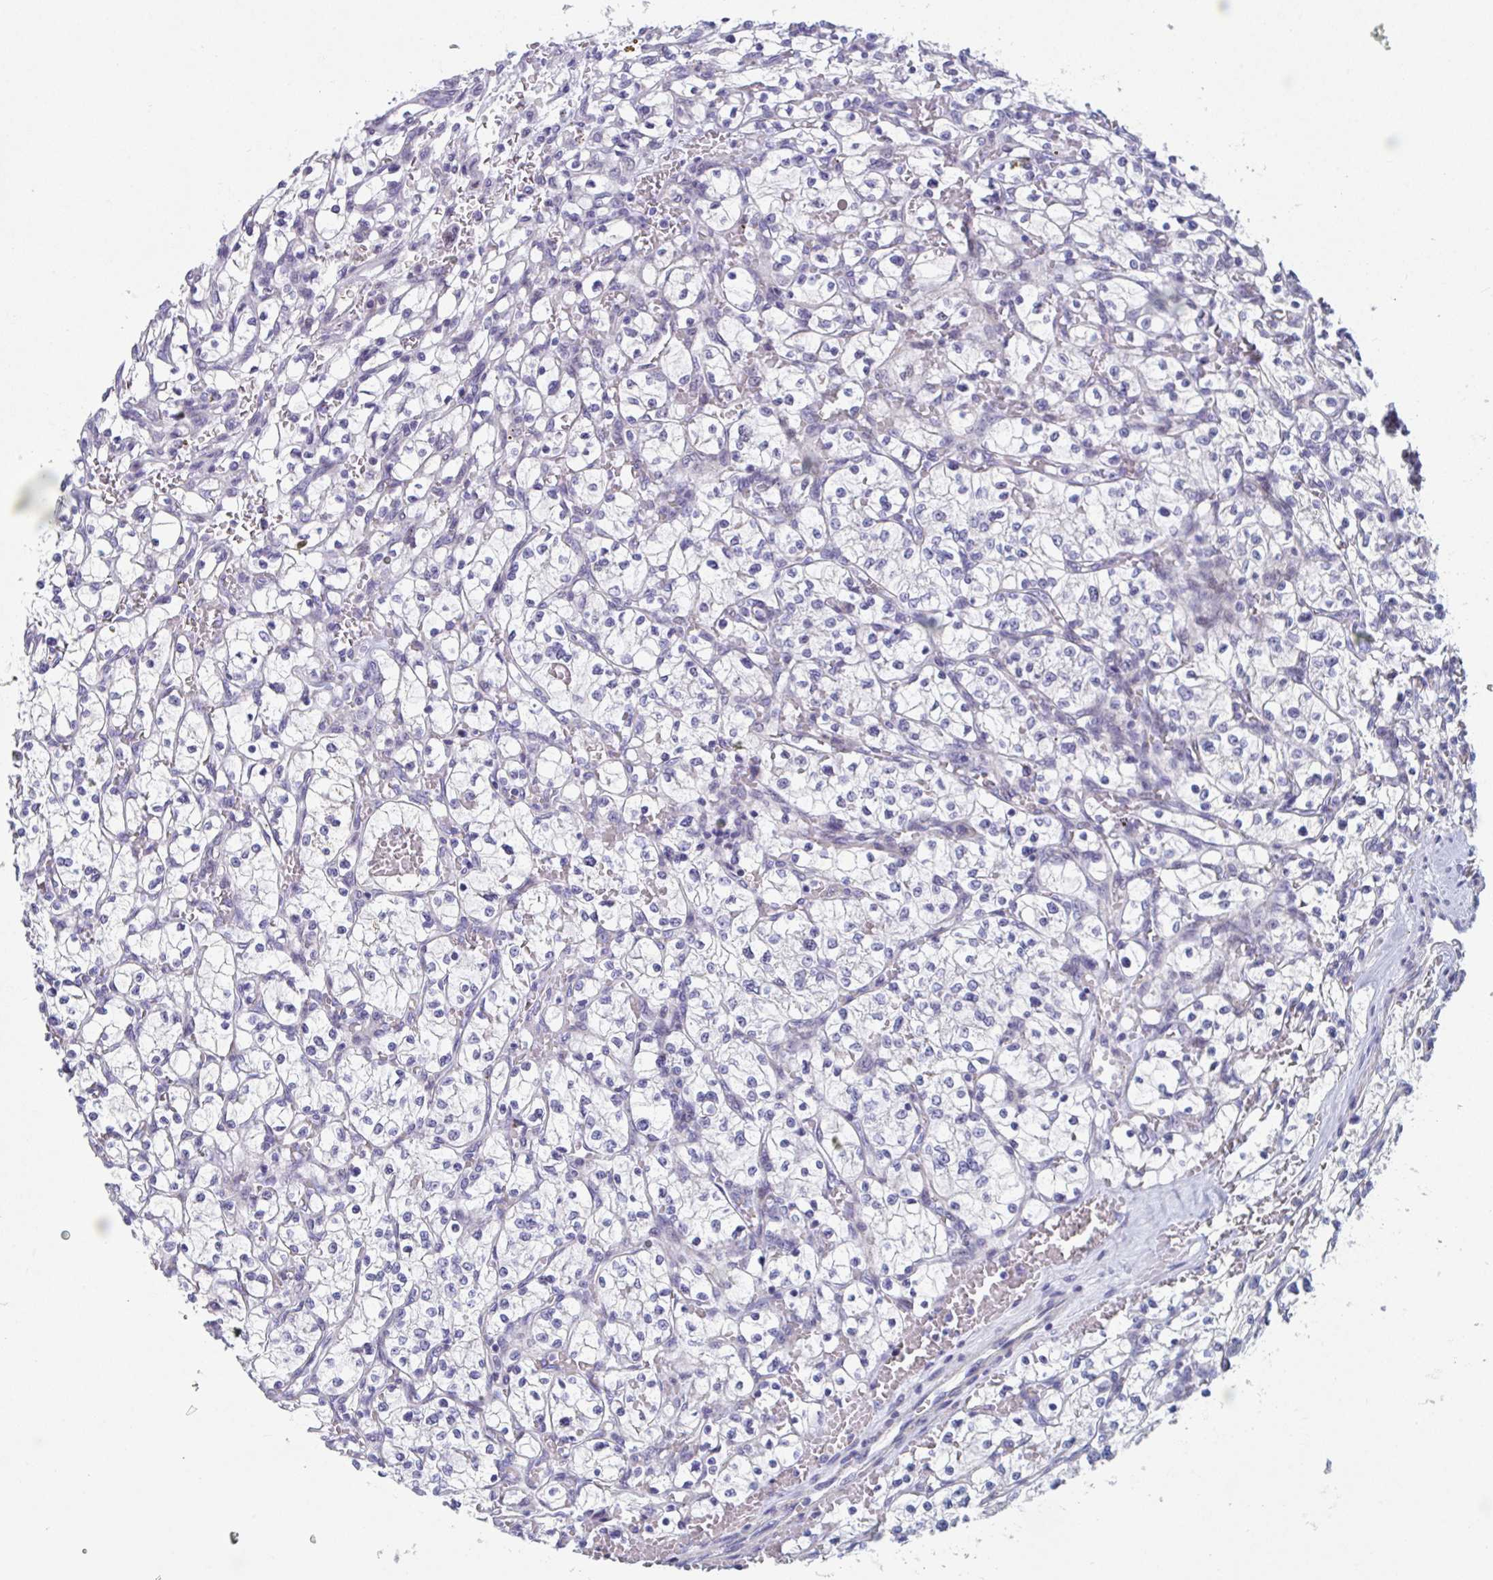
{"staining": {"intensity": "negative", "quantity": "none", "location": "none"}, "tissue": "renal cancer", "cell_type": "Tumor cells", "image_type": "cancer", "snomed": [{"axis": "morphology", "description": "Adenocarcinoma, NOS"}, {"axis": "topography", "description": "Kidney"}], "caption": "High power microscopy photomicrograph of an immunohistochemistry (IHC) histopathology image of renal cancer (adenocarcinoma), revealing no significant staining in tumor cells. The staining is performed using DAB brown chromogen with nuclei counter-stained in using hematoxylin.", "gene": "CENPT", "patient": {"sex": "female", "age": 64}}